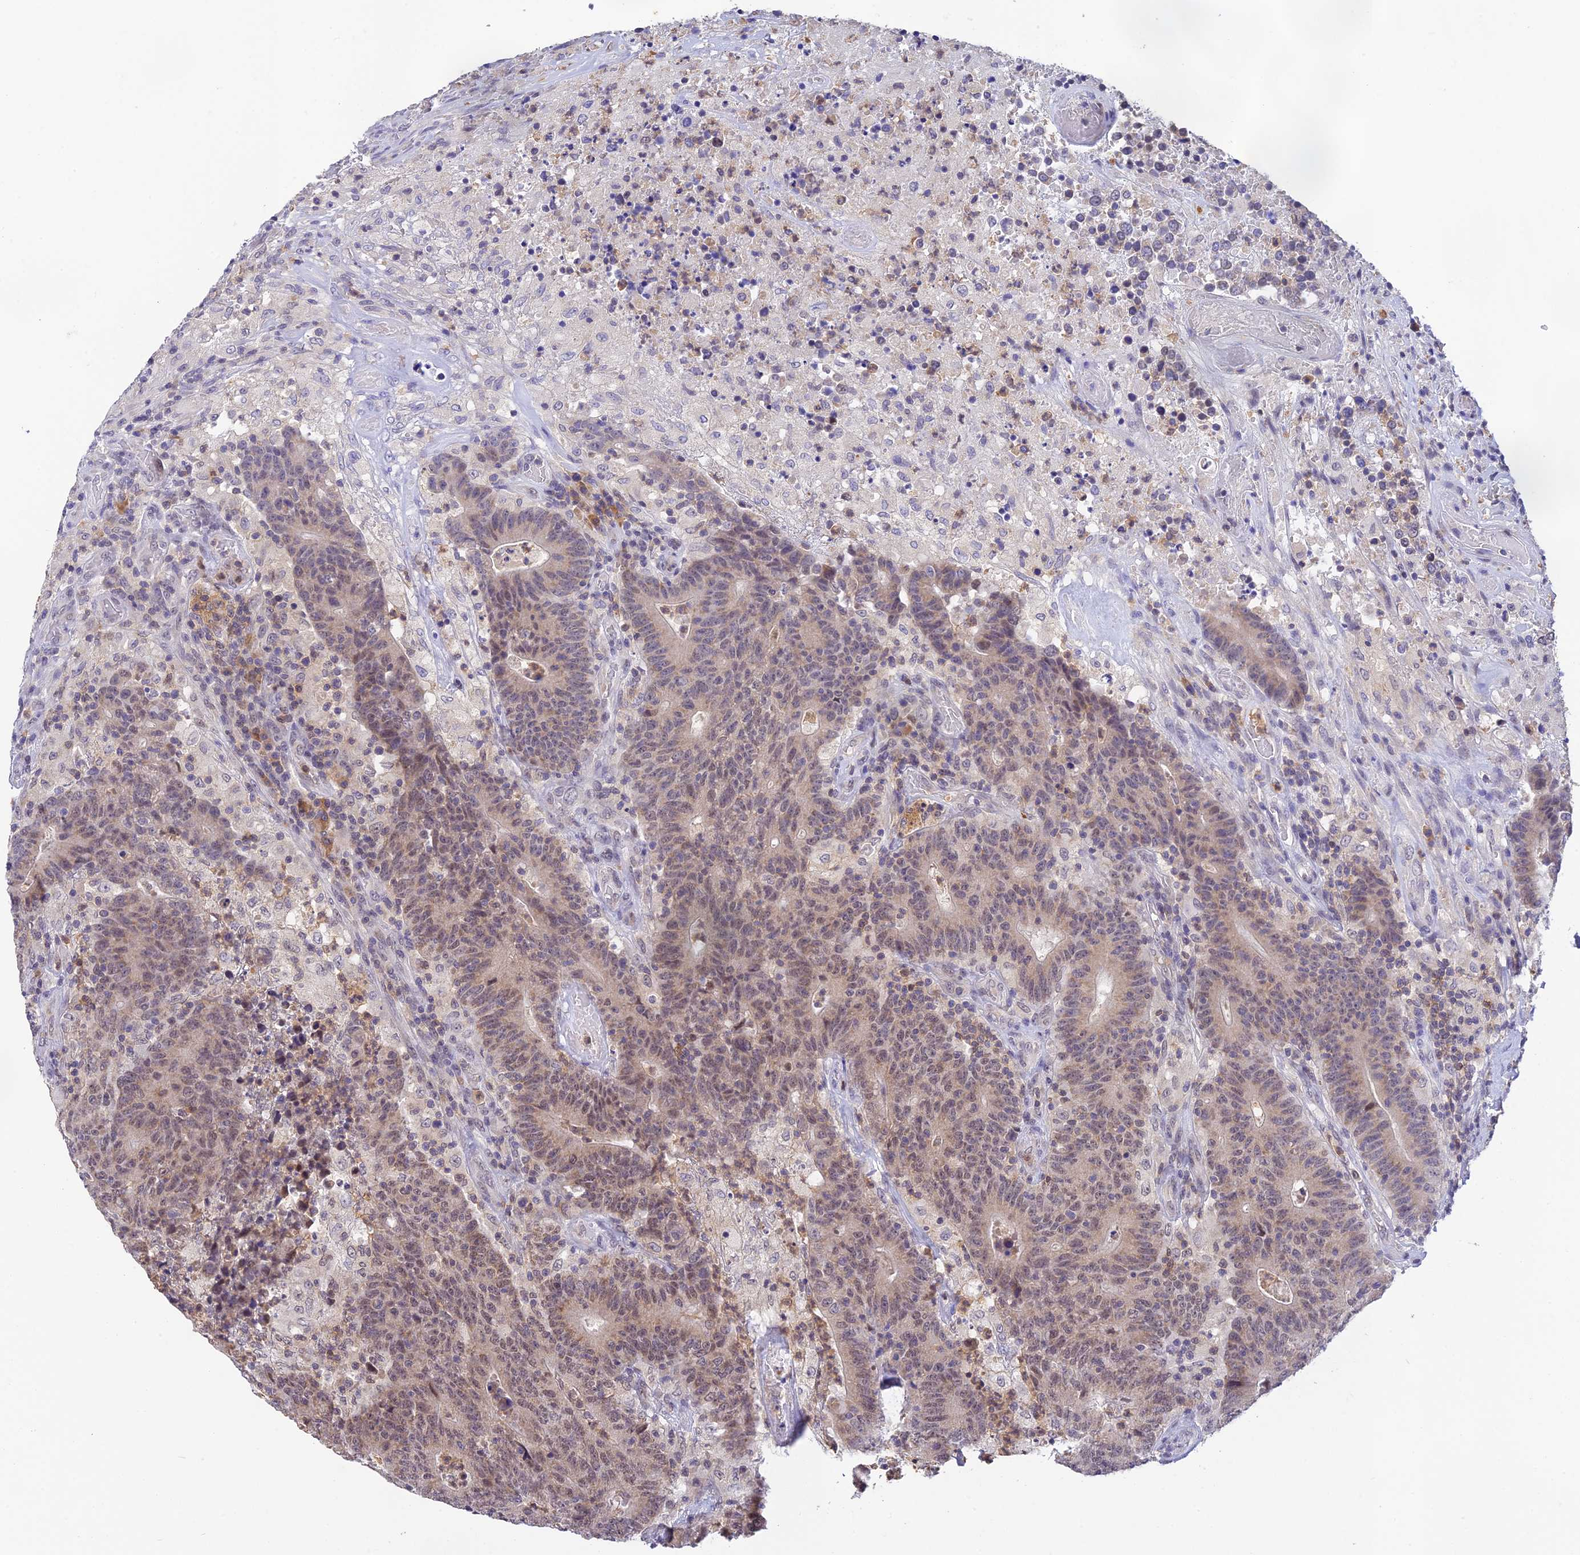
{"staining": {"intensity": "weak", "quantity": "25%-75%", "location": "nuclear"}, "tissue": "colorectal cancer", "cell_type": "Tumor cells", "image_type": "cancer", "snomed": [{"axis": "morphology", "description": "Adenocarcinoma, NOS"}, {"axis": "topography", "description": "Colon"}], "caption": "A brown stain labels weak nuclear expression of a protein in adenocarcinoma (colorectal) tumor cells.", "gene": "PEX16", "patient": {"sex": "female", "age": 75}}